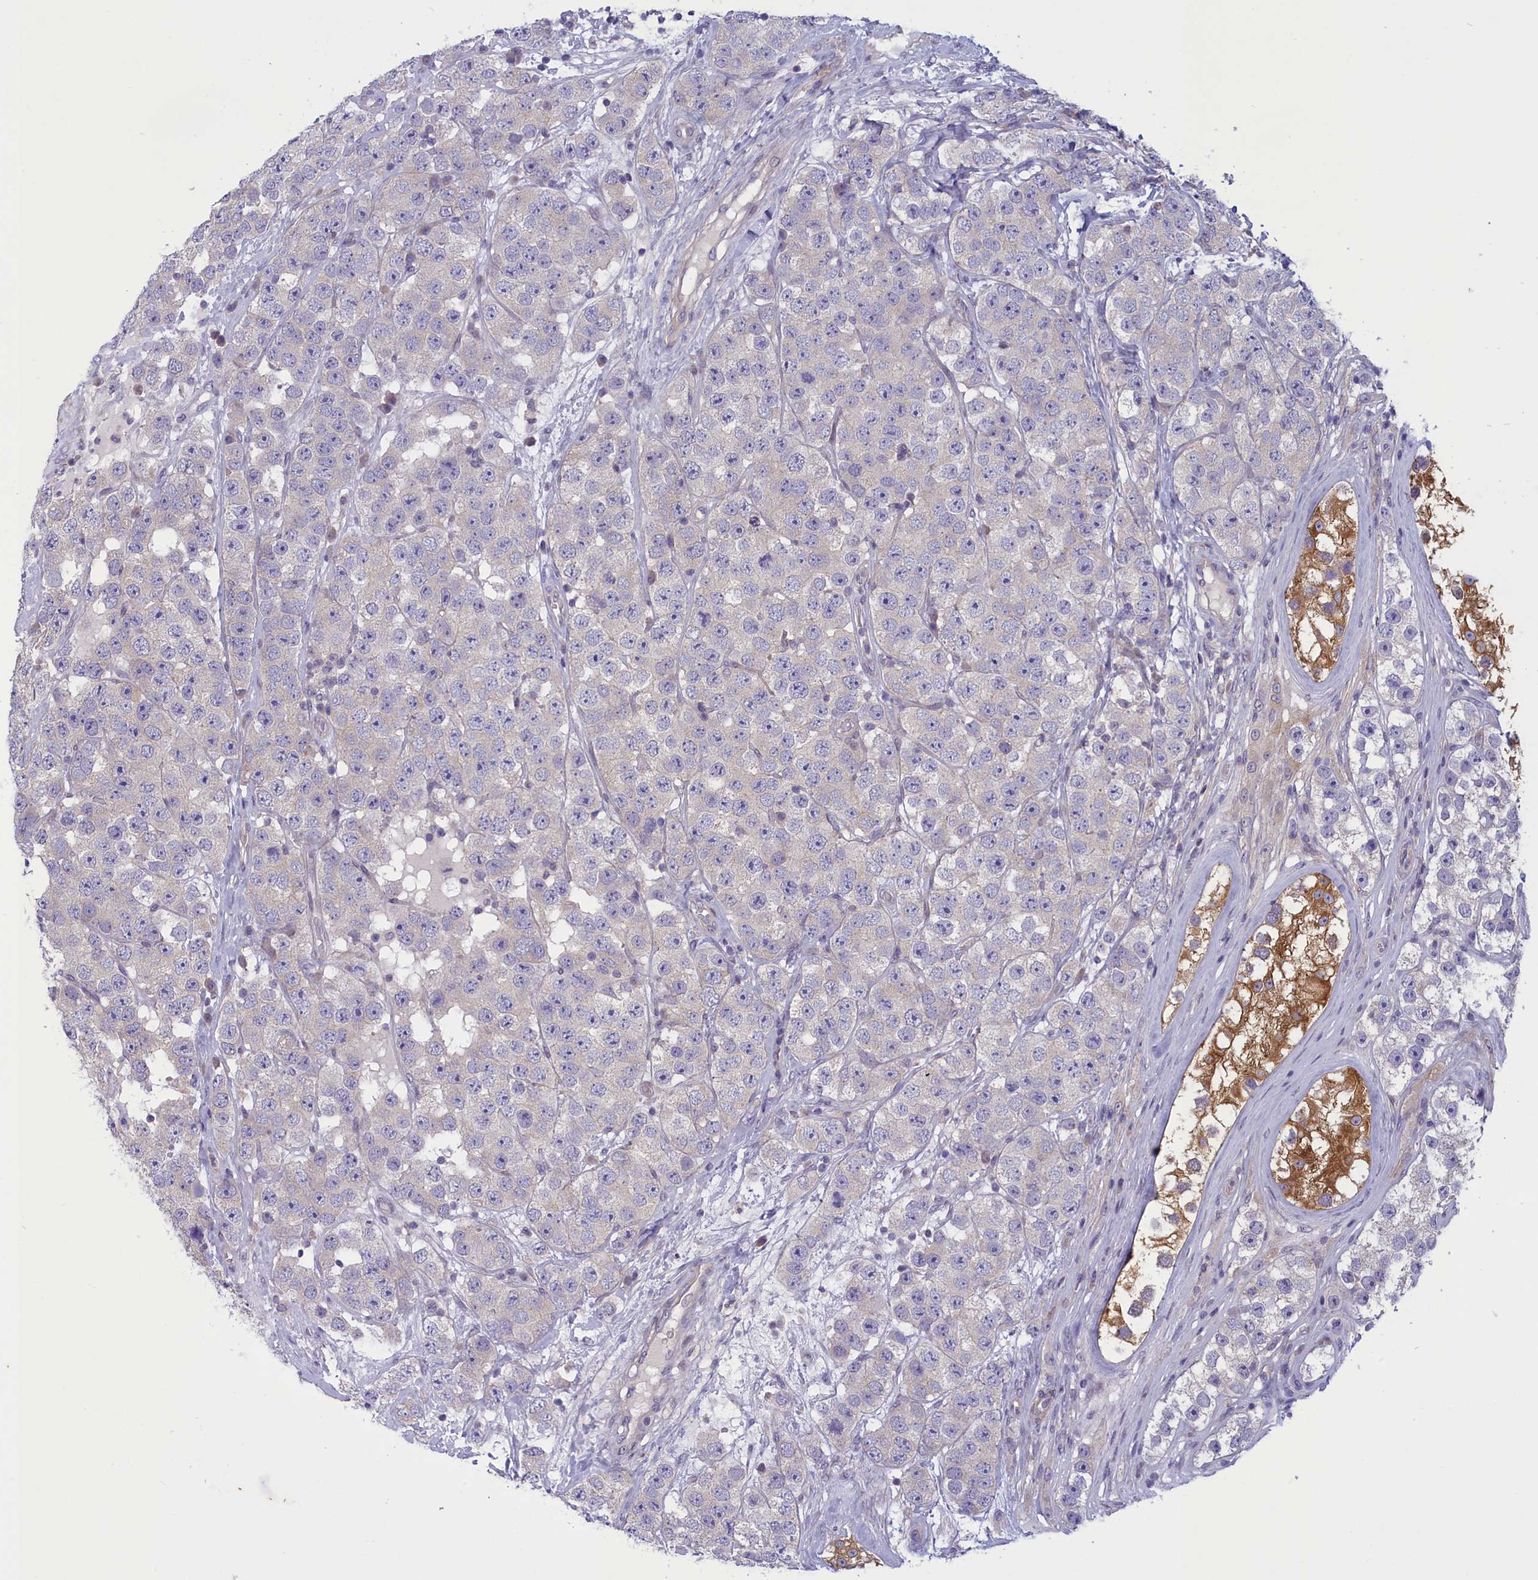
{"staining": {"intensity": "negative", "quantity": "none", "location": "none"}, "tissue": "testis cancer", "cell_type": "Tumor cells", "image_type": "cancer", "snomed": [{"axis": "morphology", "description": "Seminoma, NOS"}, {"axis": "topography", "description": "Testis"}], "caption": "Testis cancer was stained to show a protein in brown. There is no significant expression in tumor cells. (DAB (3,3'-diaminobenzidine) immunohistochemistry with hematoxylin counter stain).", "gene": "CORO2A", "patient": {"sex": "male", "age": 28}}